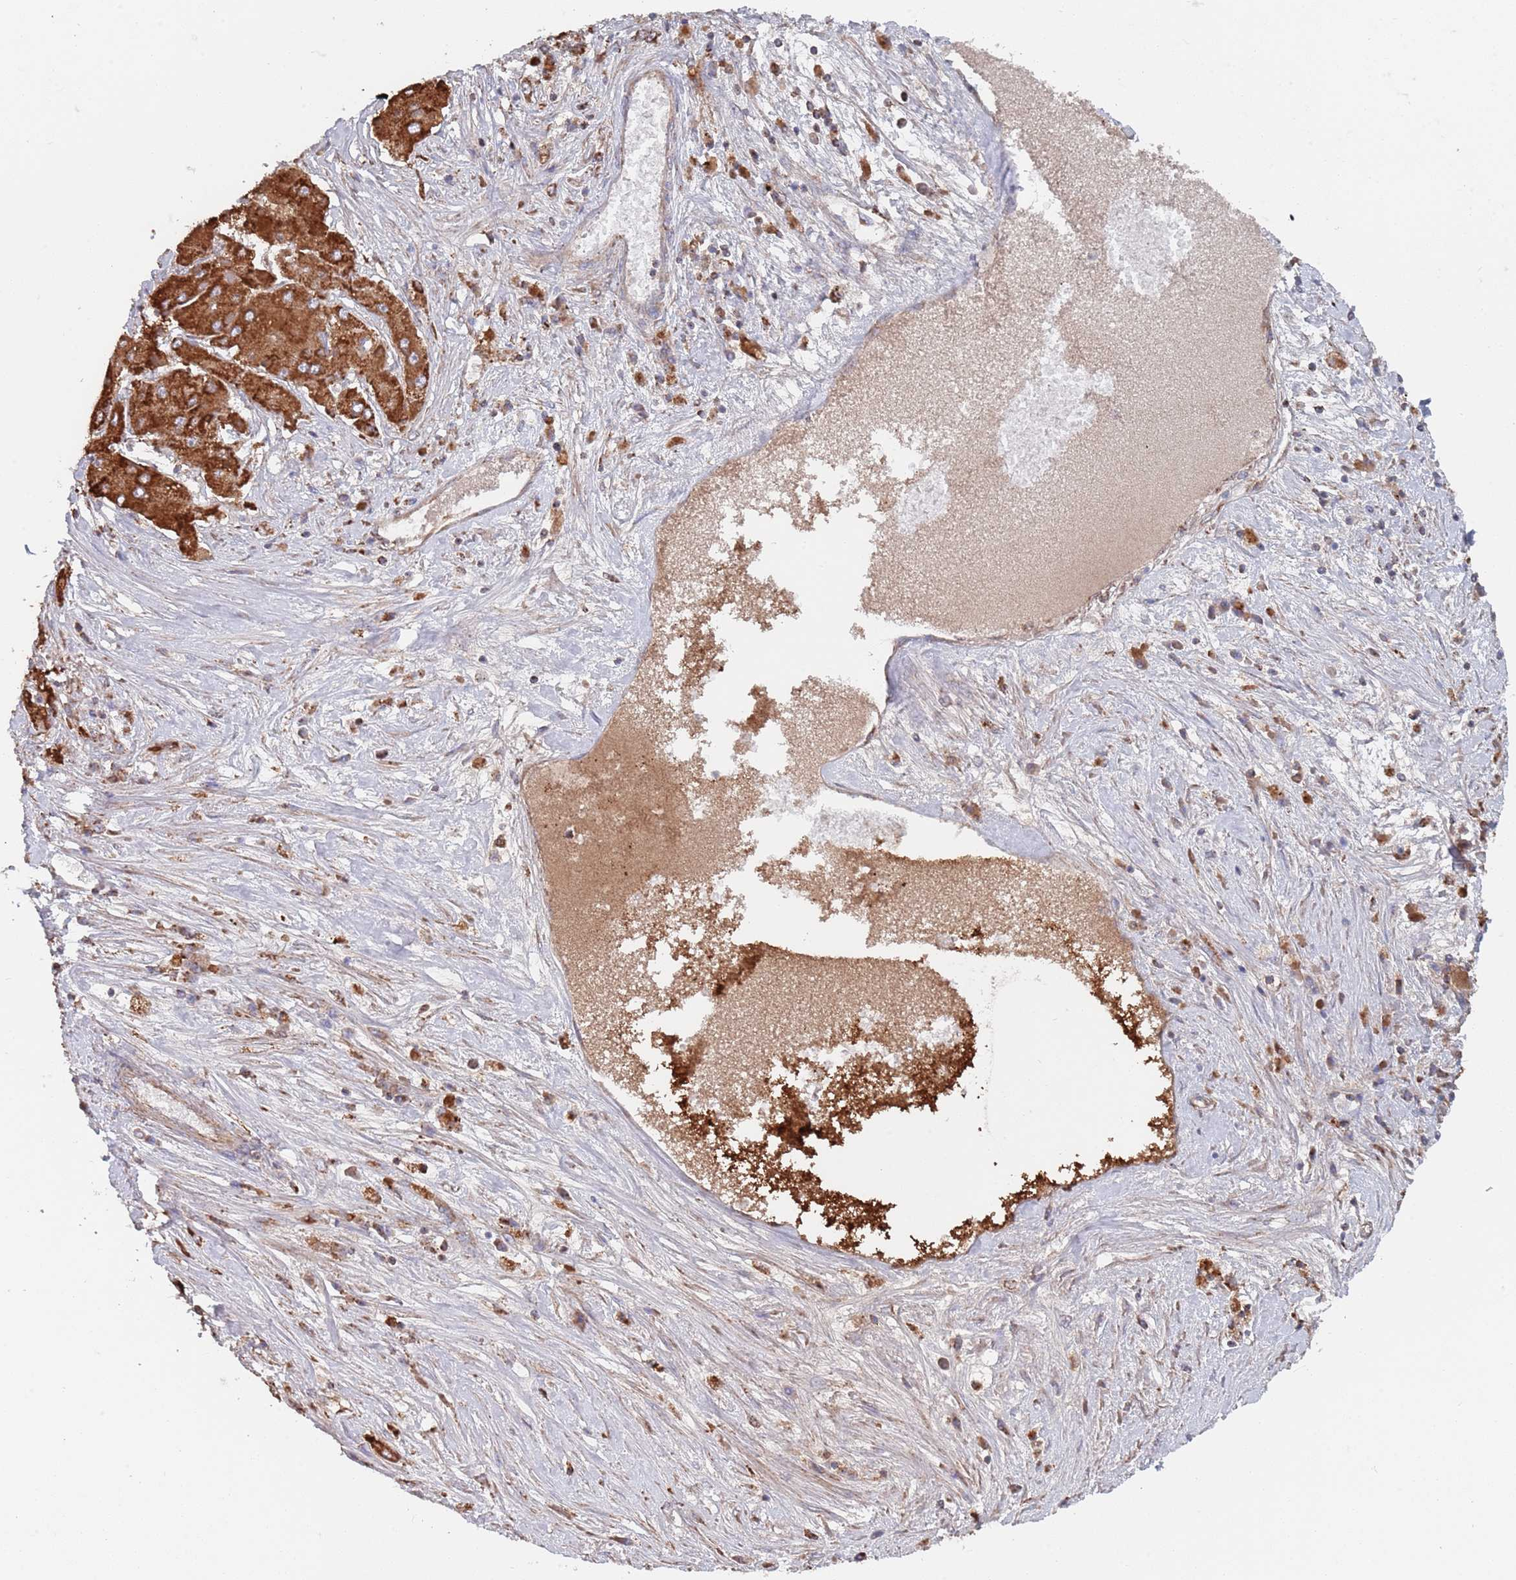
{"staining": {"intensity": "strong", "quantity": ">75%", "location": "cytoplasmic/membranous"}, "tissue": "liver cancer", "cell_type": "Tumor cells", "image_type": "cancer", "snomed": [{"axis": "morphology", "description": "Carcinoma, Hepatocellular, NOS"}, {"axis": "topography", "description": "Liver"}], "caption": "IHC (DAB) staining of liver hepatocellular carcinoma reveals strong cytoplasmic/membranous protein staining in approximately >75% of tumor cells. (IHC, brightfield microscopy, high magnification).", "gene": "PGP", "patient": {"sex": "female", "age": 73}}